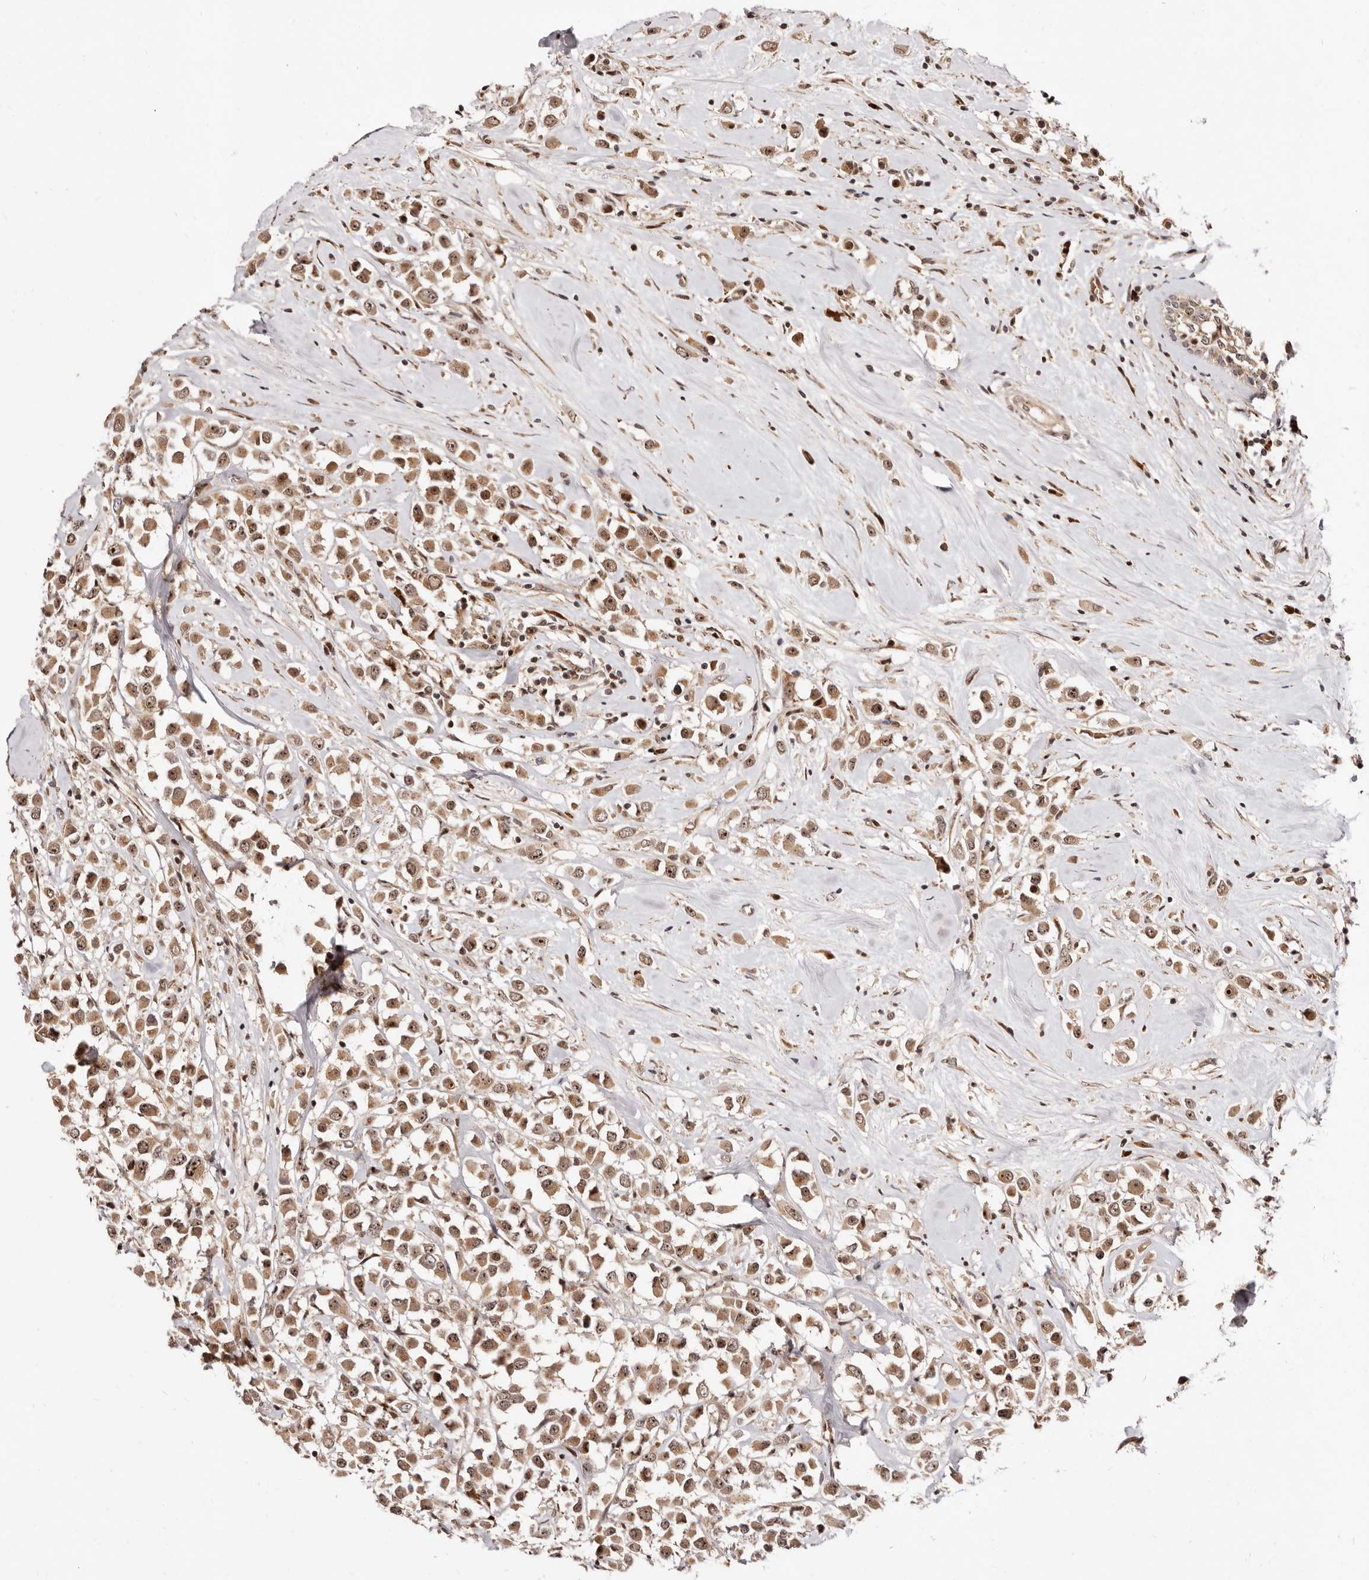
{"staining": {"intensity": "moderate", "quantity": ">75%", "location": "cytoplasmic/membranous,nuclear"}, "tissue": "breast cancer", "cell_type": "Tumor cells", "image_type": "cancer", "snomed": [{"axis": "morphology", "description": "Duct carcinoma"}, {"axis": "topography", "description": "Breast"}], "caption": "This micrograph demonstrates immunohistochemistry staining of breast cancer (infiltrating ductal carcinoma), with medium moderate cytoplasmic/membranous and nuclear expression in about >75% of tumor cells.", "gene": "APOL6", "patient": {"sex": "female", "age": 61}}